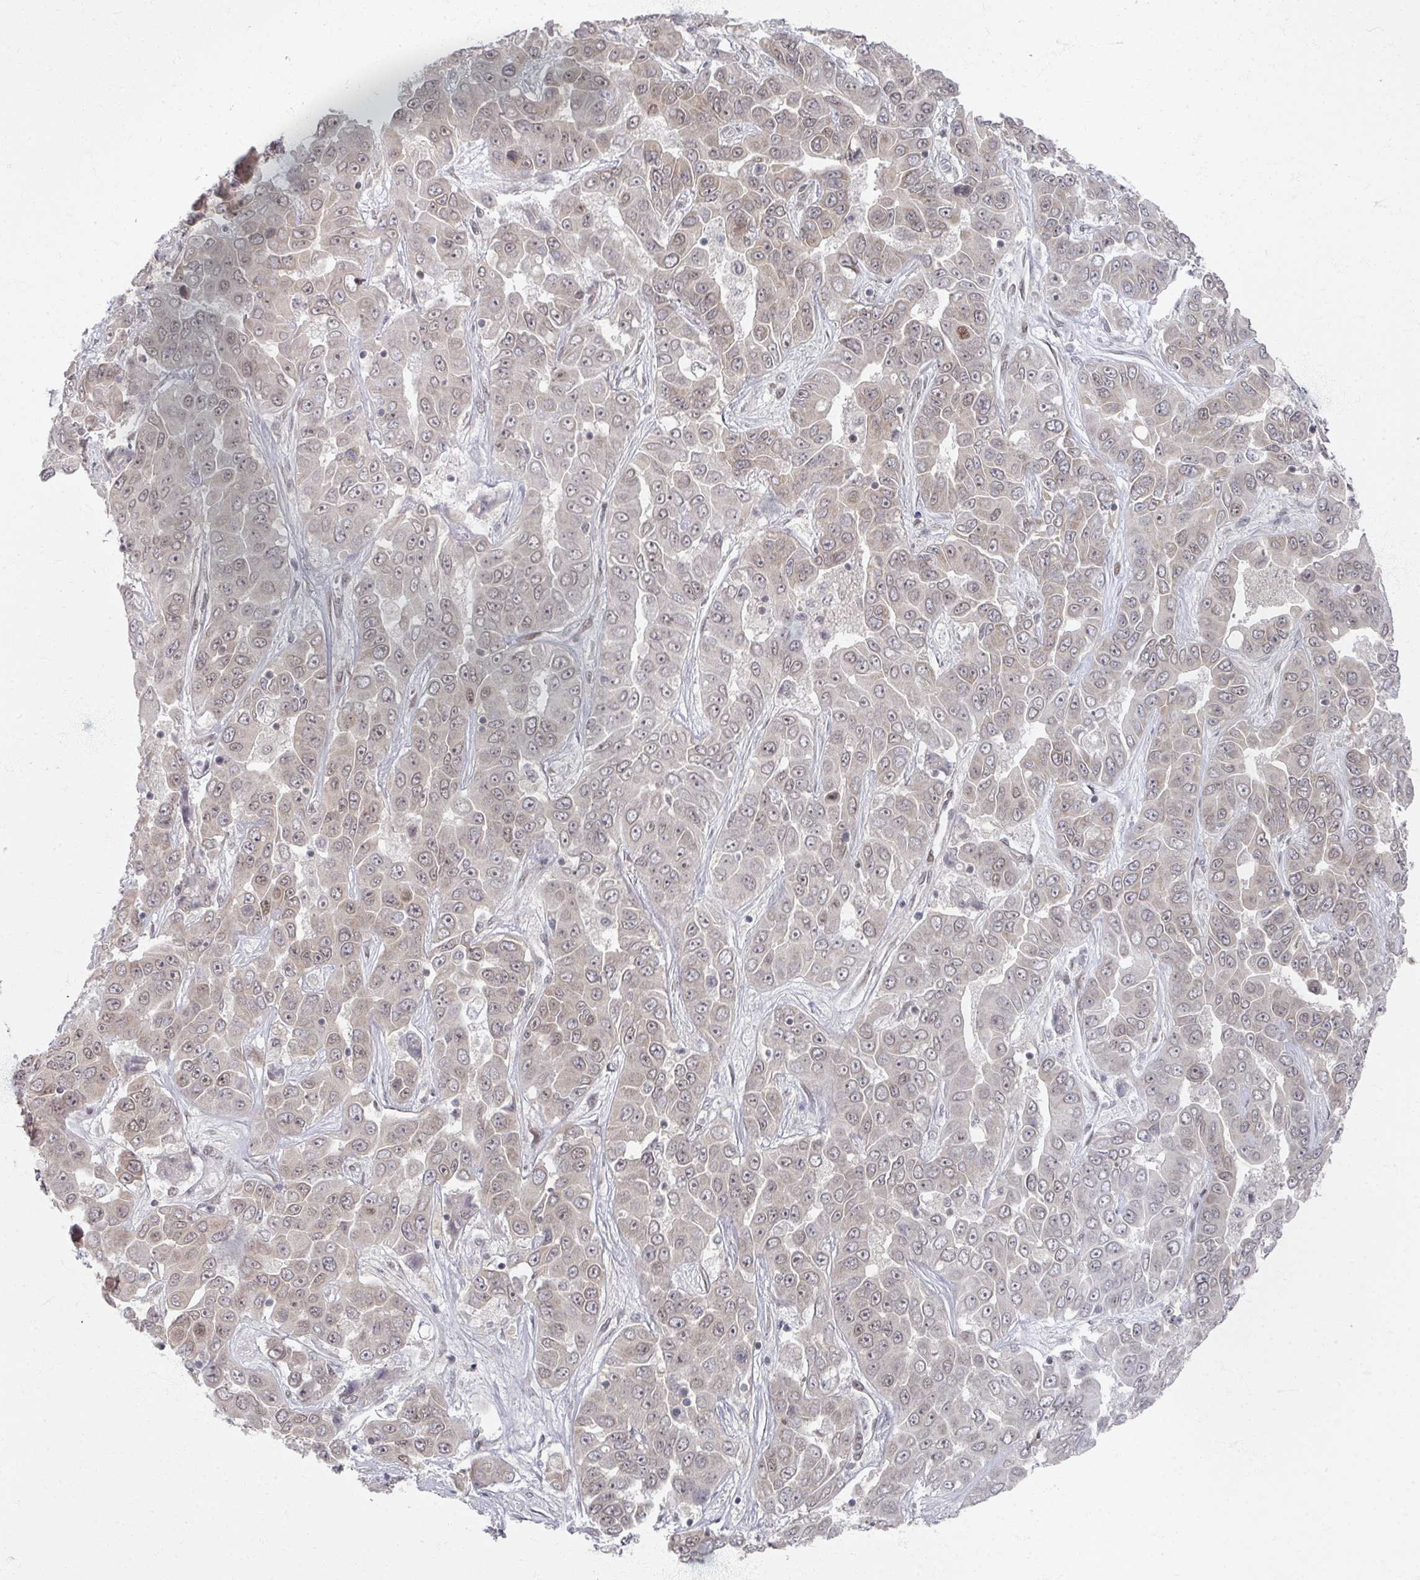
{"staining": {"intensity": "weak", "quantity": "25%-75%", "location": "nuclear"}, "tissue": "liver cancer", "cell_type": "Tumor cells", "image_type": "cancer", "snomed": [{"axis": "morphology", "description": "Cholangiocarcinoma"}, {"axis": "topography", "description": "Liver"}], "caption": "Immunohistochemistry histopathology image of neoplastic tissue: human cholangiocarcinoma (liver) stained using IHC displays low levels of weak protein expression localized specifically in the nuclear of tumor cells, appearing as a nuclear brown color.", "gene": "PSKH1", "patient": {"sex": "female", "age": 52}}